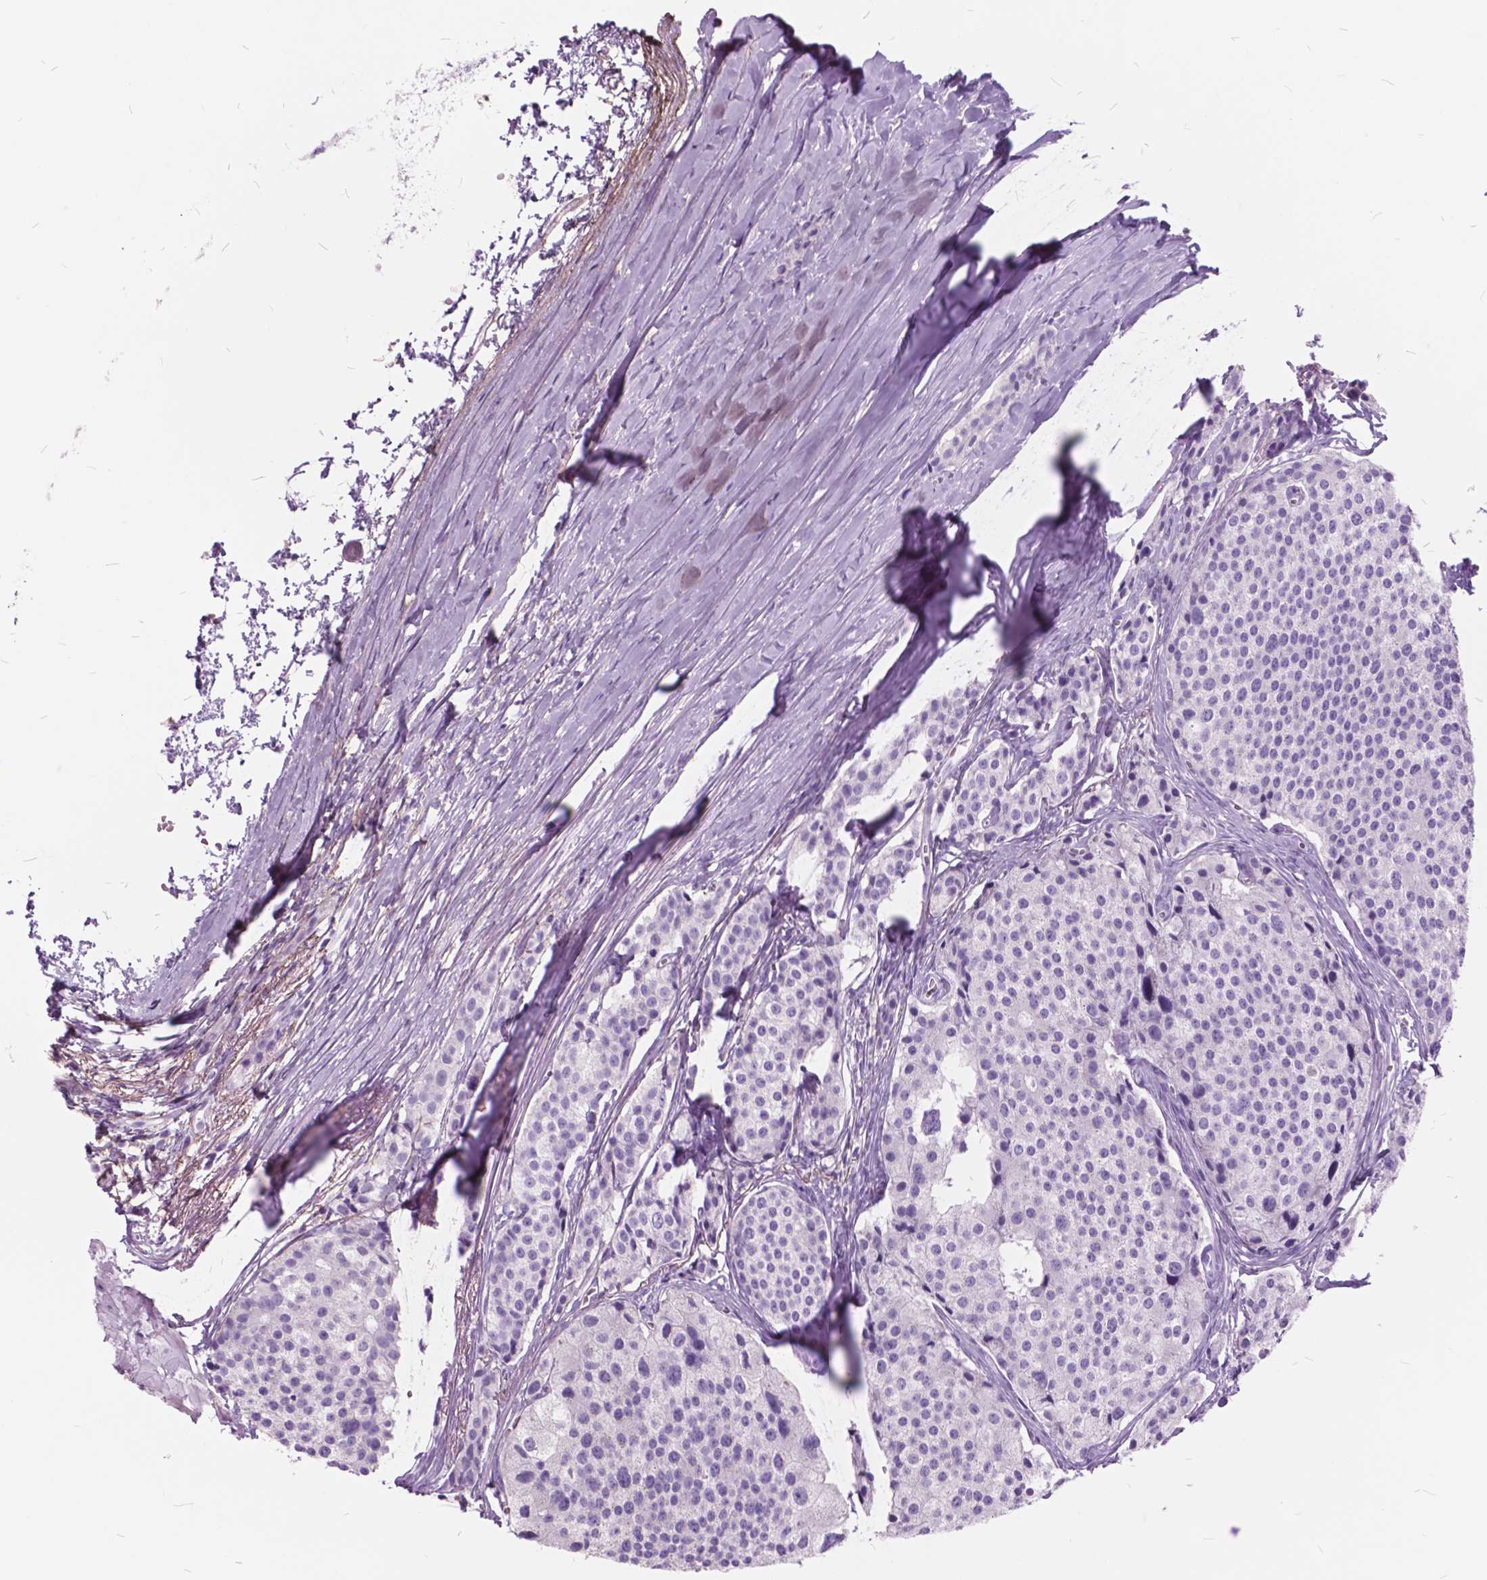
{"staining": {"intensity": "negative", "quantity": "none", "location": "none"}, "tissue": "carcinoid", "cell_type": "Tumor cells", "image_type": "cancer", "snomed": [{"axis": "morphology", "description": "Carcinoid, malignant, NOS"}, {"axis": "topography", "description": "Small intestine"}], "caption": "Tumor cells show no significant positivity in carcinoid. (DAB immunohistochemistry (IHC), high magnification).", "gene": "GDF9", "patient": {"sex": "female", "age": 65}}